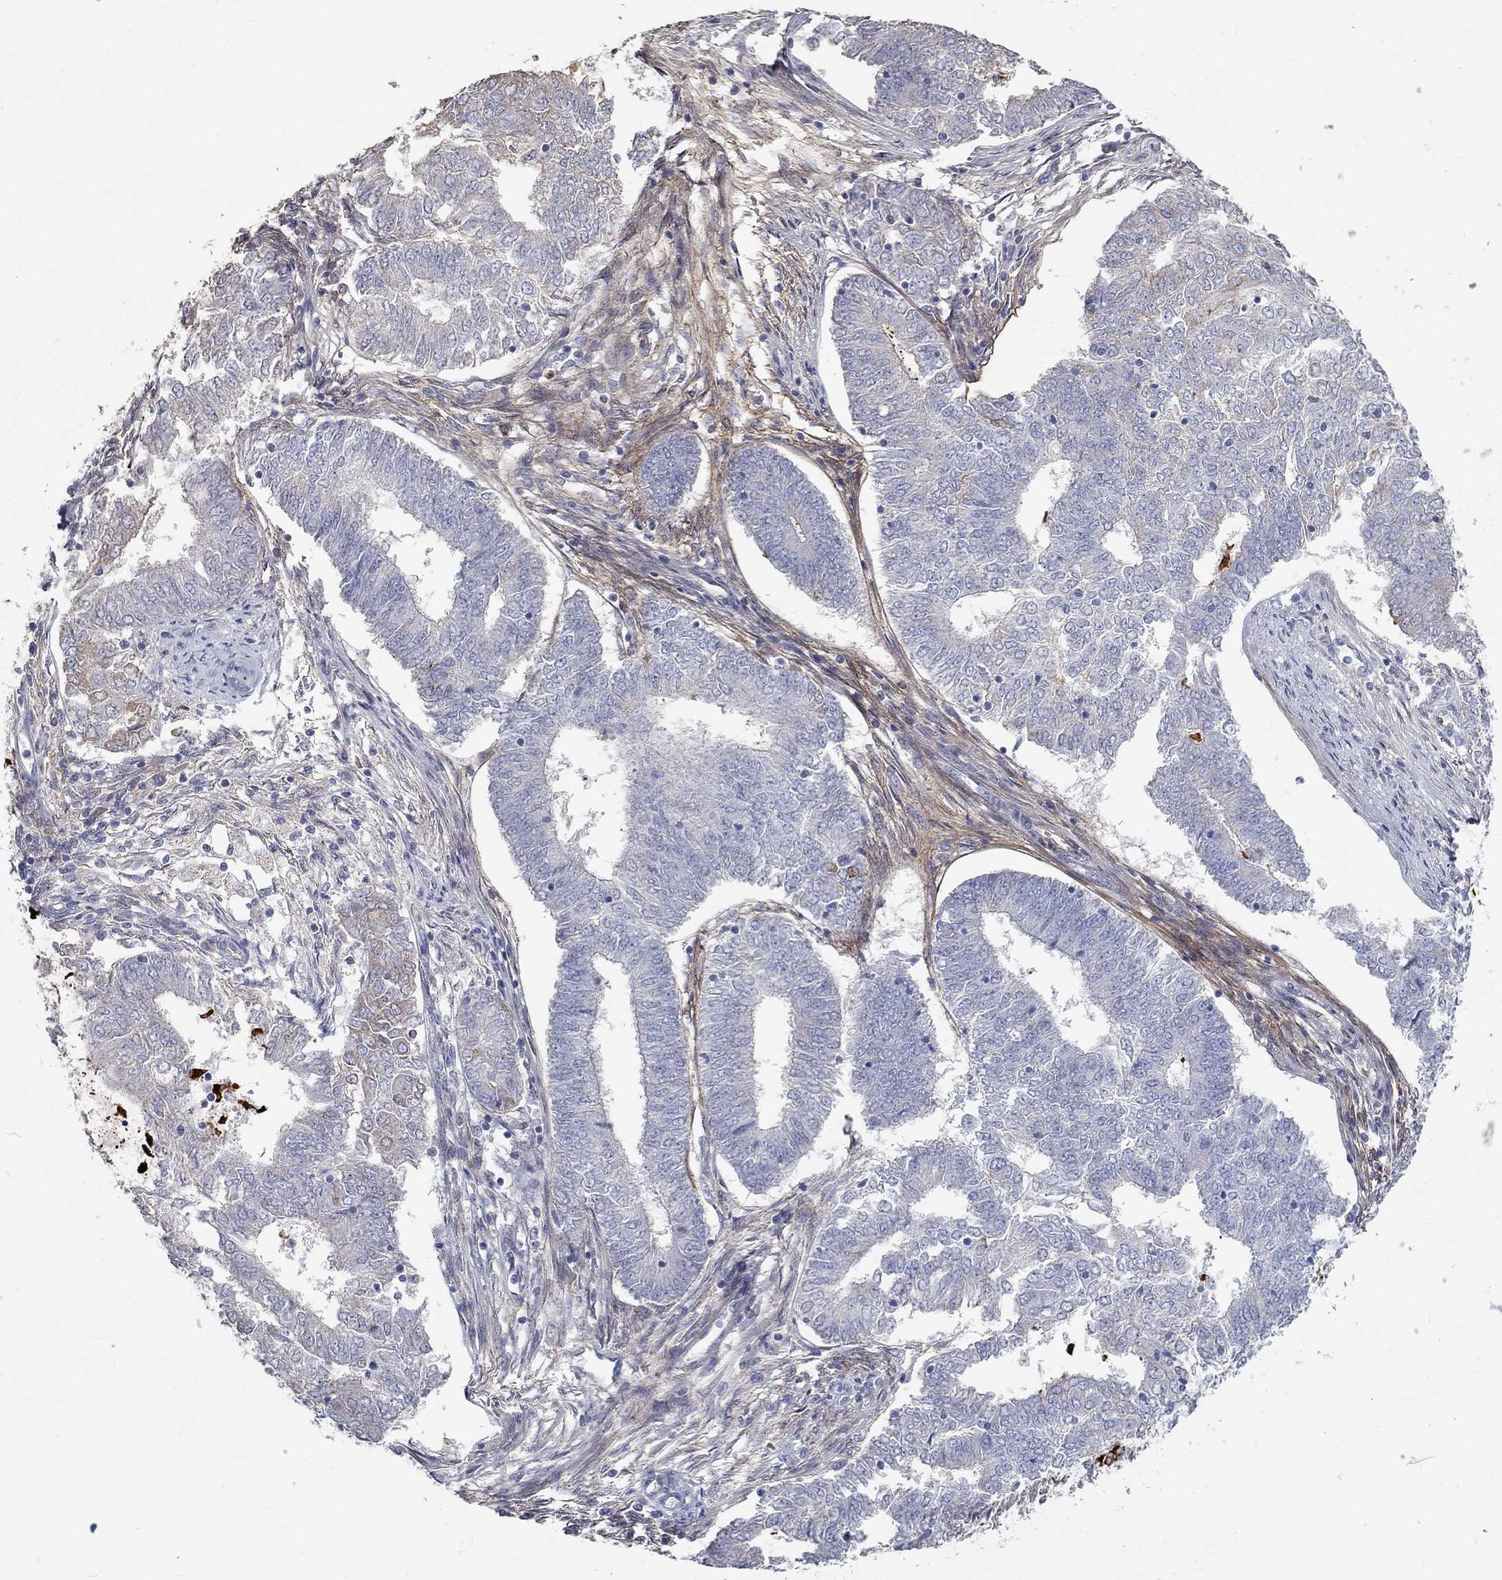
{"staining": {"intensity": "weak", "quantity": "<25%", "location": "cytoplasmic/membranous"}, "tissue": "endometrial cancer", "cell_type": "Tumor cells", "image_type": "cancer", "snomed": [{"axis": "morphology", "description": "Adenocarcinoma, NOS"}, {"axis": "topography", "description": "Endometrium"}], "caption": "High magnification brightfield microscopy of endometrial cancer (adenocarcinoma) stained with DAB (3,3'-diaminobenzidine) (brown) and counterstained with hematoxylin (blue): tumor cells show no significant positivity.", "gene": "FGF2", "patient": {"sex": "female", "age": 62}}